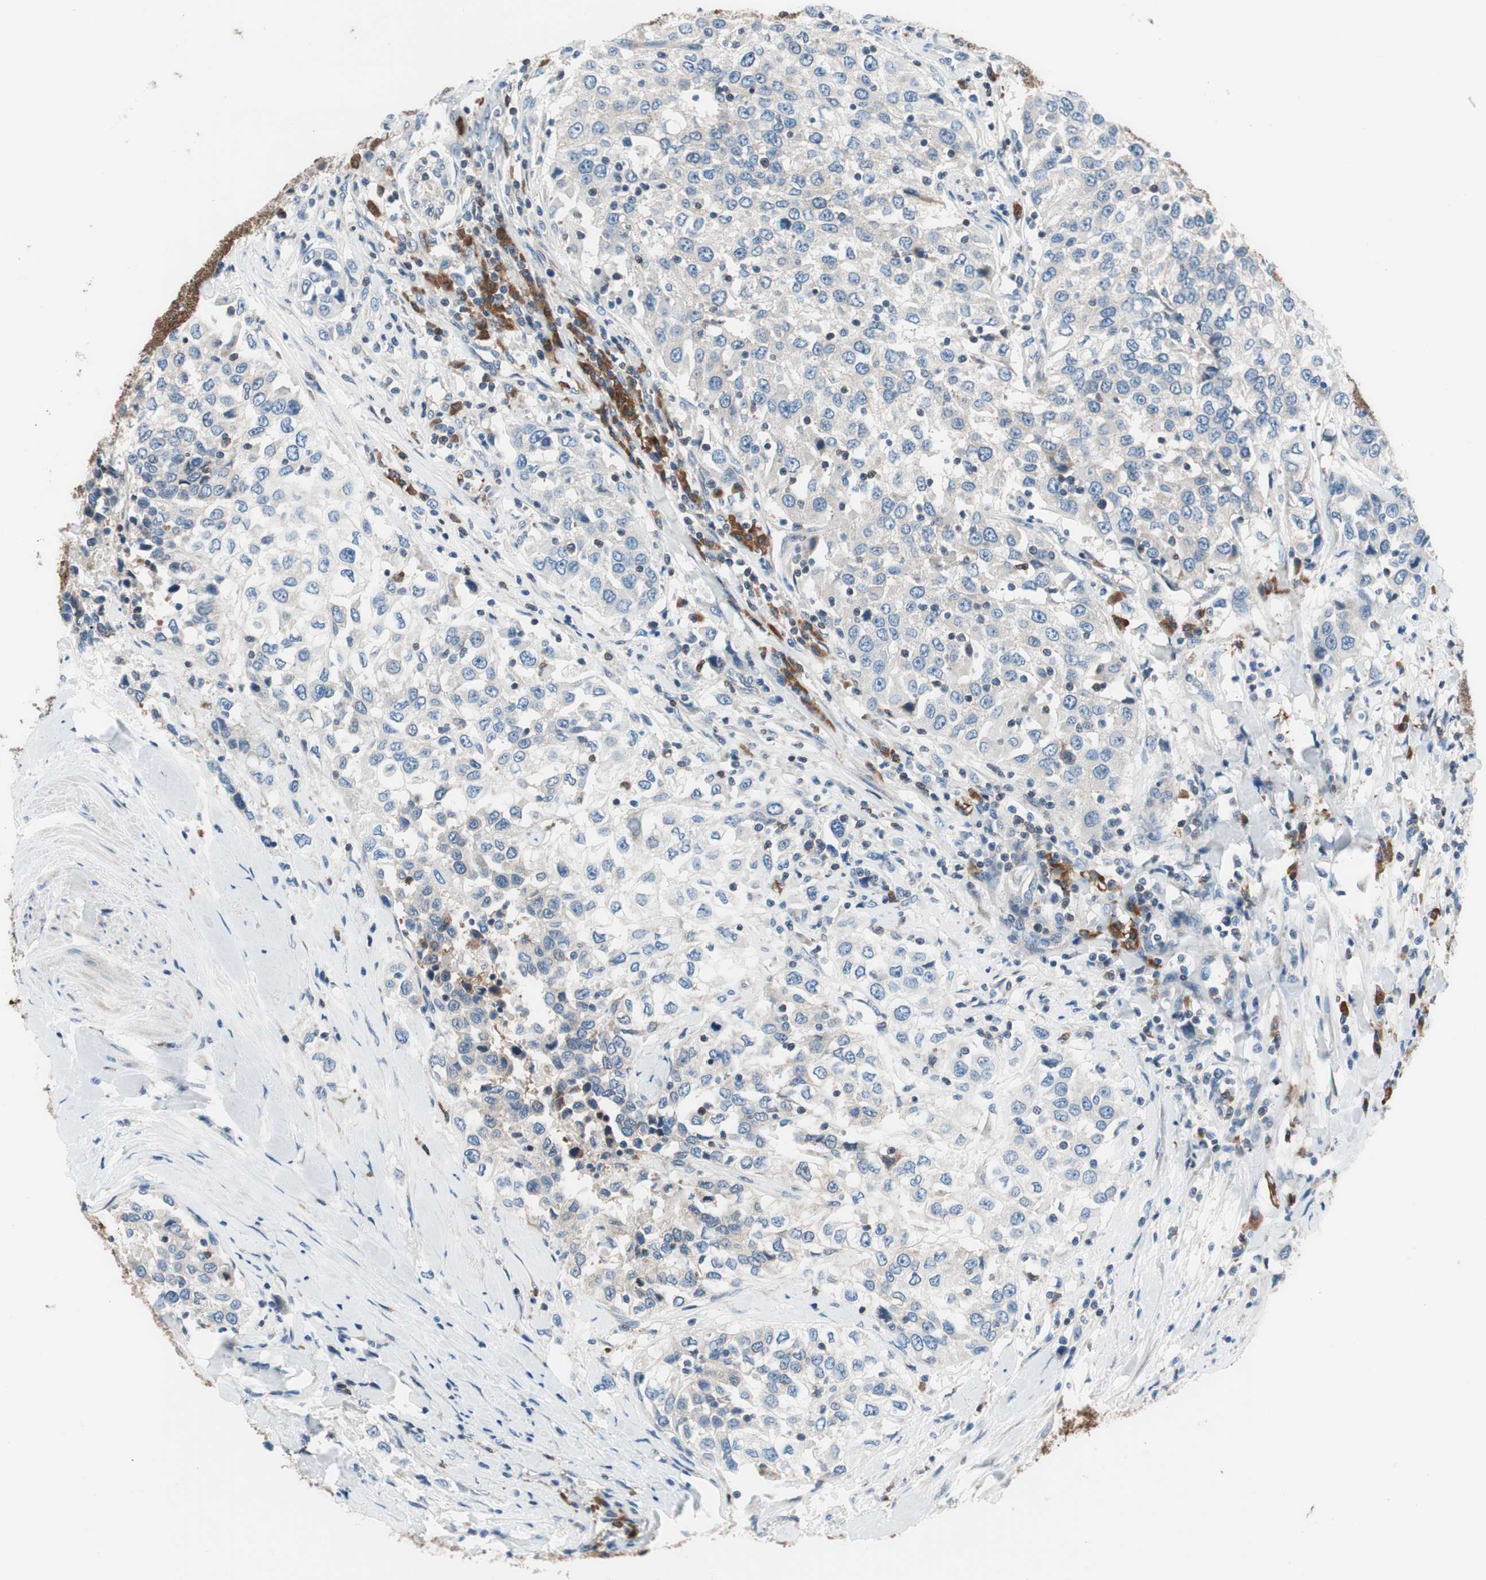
{"staining": {"intensity": "weak", "quantity": "<25%", "location": "cytoplasmic/membranous"}, "tissue": "urothelial cancer", "cell_type": "Tumor cells", "image_type": "cancer", "snomed": [{"axis": "morphology", "description": "Urothelial carcinoma, High grade"}, {"axis": "topography", "description": "Urinary bladder"}], "caption": "Immunohistochemistry (IHC) photomicrograph of neoplastic tissue: human urothelial cancer stained with DAB (3,3'-diaminobenzidine) reveals no significant protein expression in tumor cells.", "gene": "PRDX2", "patient": {"sex": "female", "age": 80}}